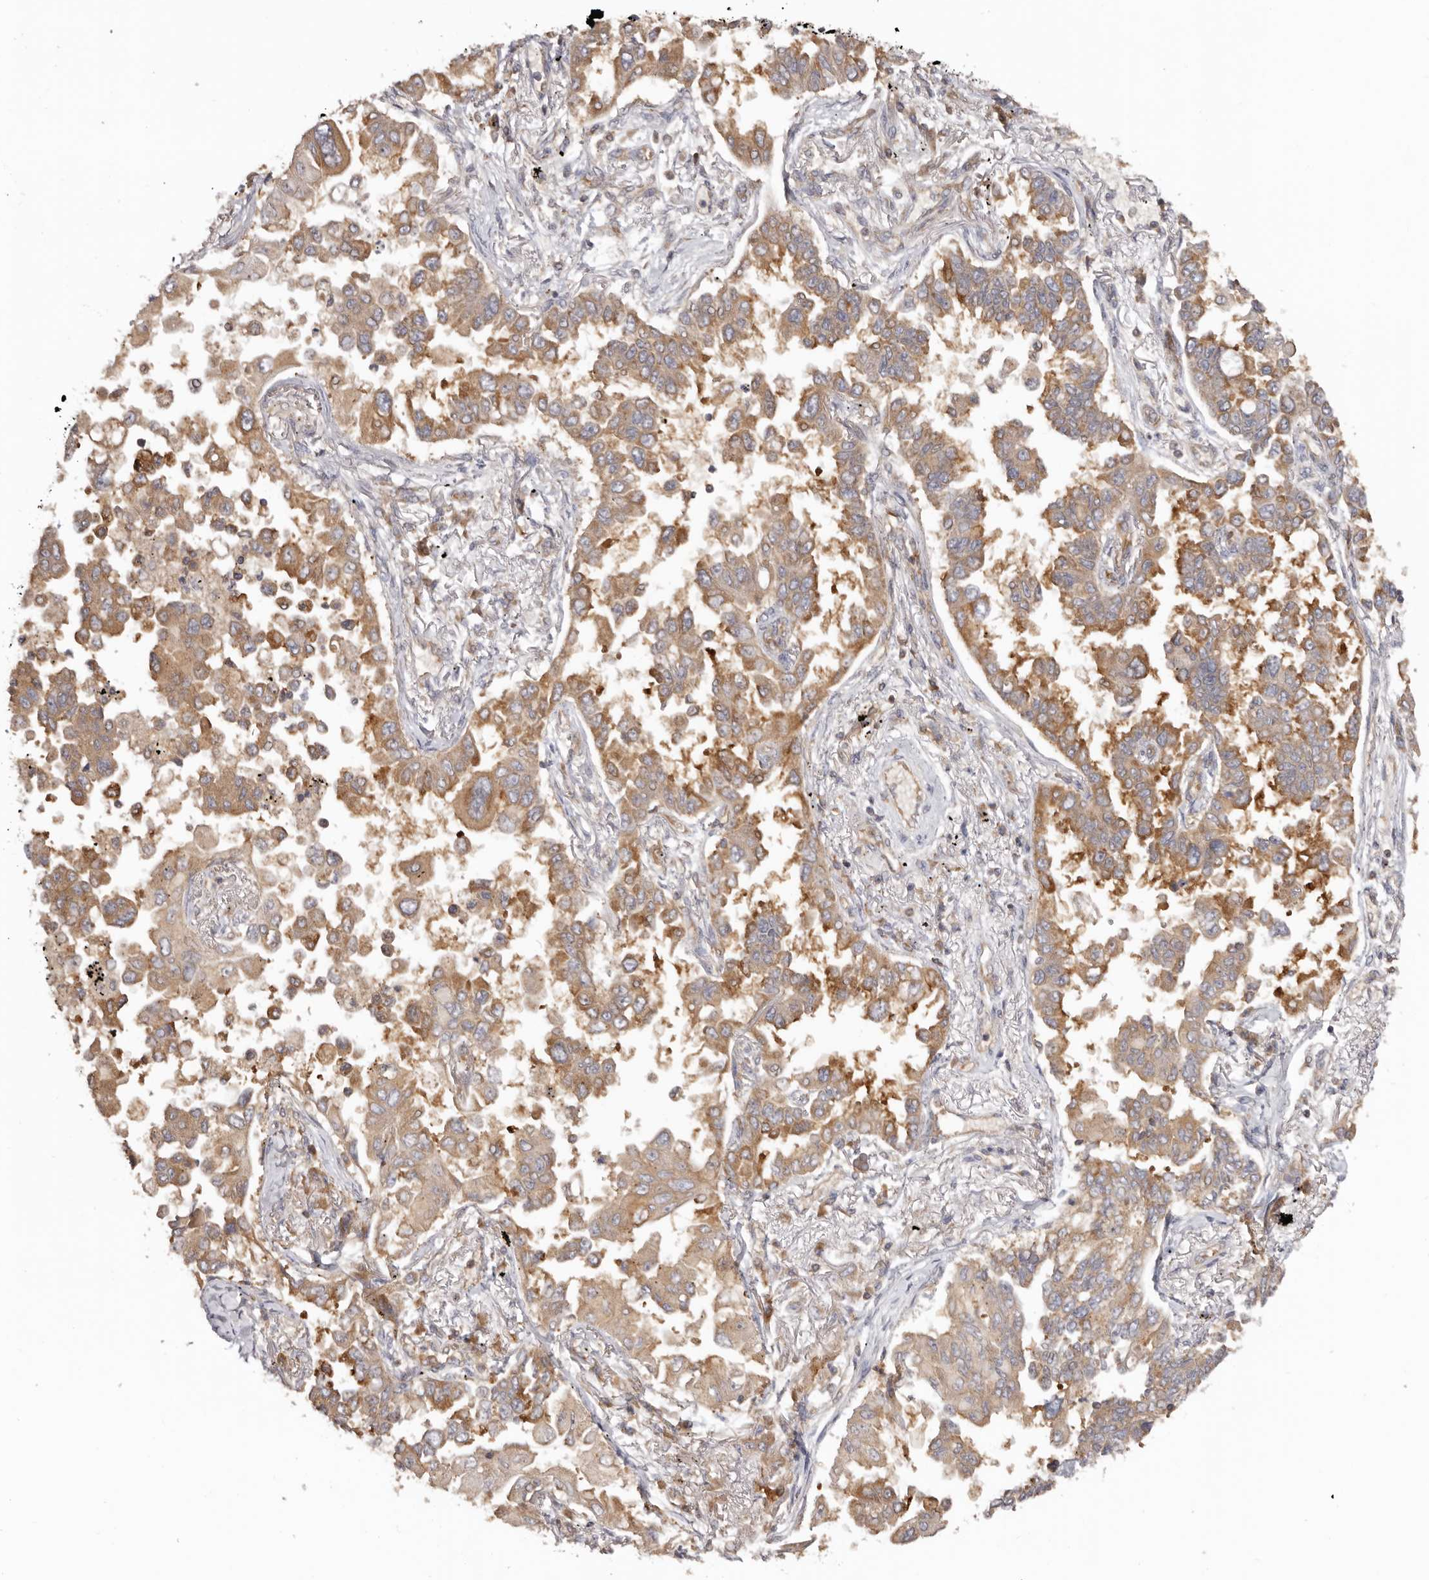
{"staining": {"intensity": "moderate", "quantity": ">75%", "location": "cytoplasmic/membranous"}, "tissue": "lung cancer", "cell_type": "Tumor cells", "image_type": "cancer", "snomed": [{"axis": "morphology", "description": "Adenocarcinoma, NOS"}, {"axis": "topography", "description": "Lung"}], "caption": "A high-resolution photomicrograph shows immunohistochemistry staining of adenocarcinoma (lung), which demonstrates moderate cytoplasmic/membranous staining in approximately >75% of tumor cells.", "gene": "EEF1E1", "patient": {"sex": "female", "age": 67}}